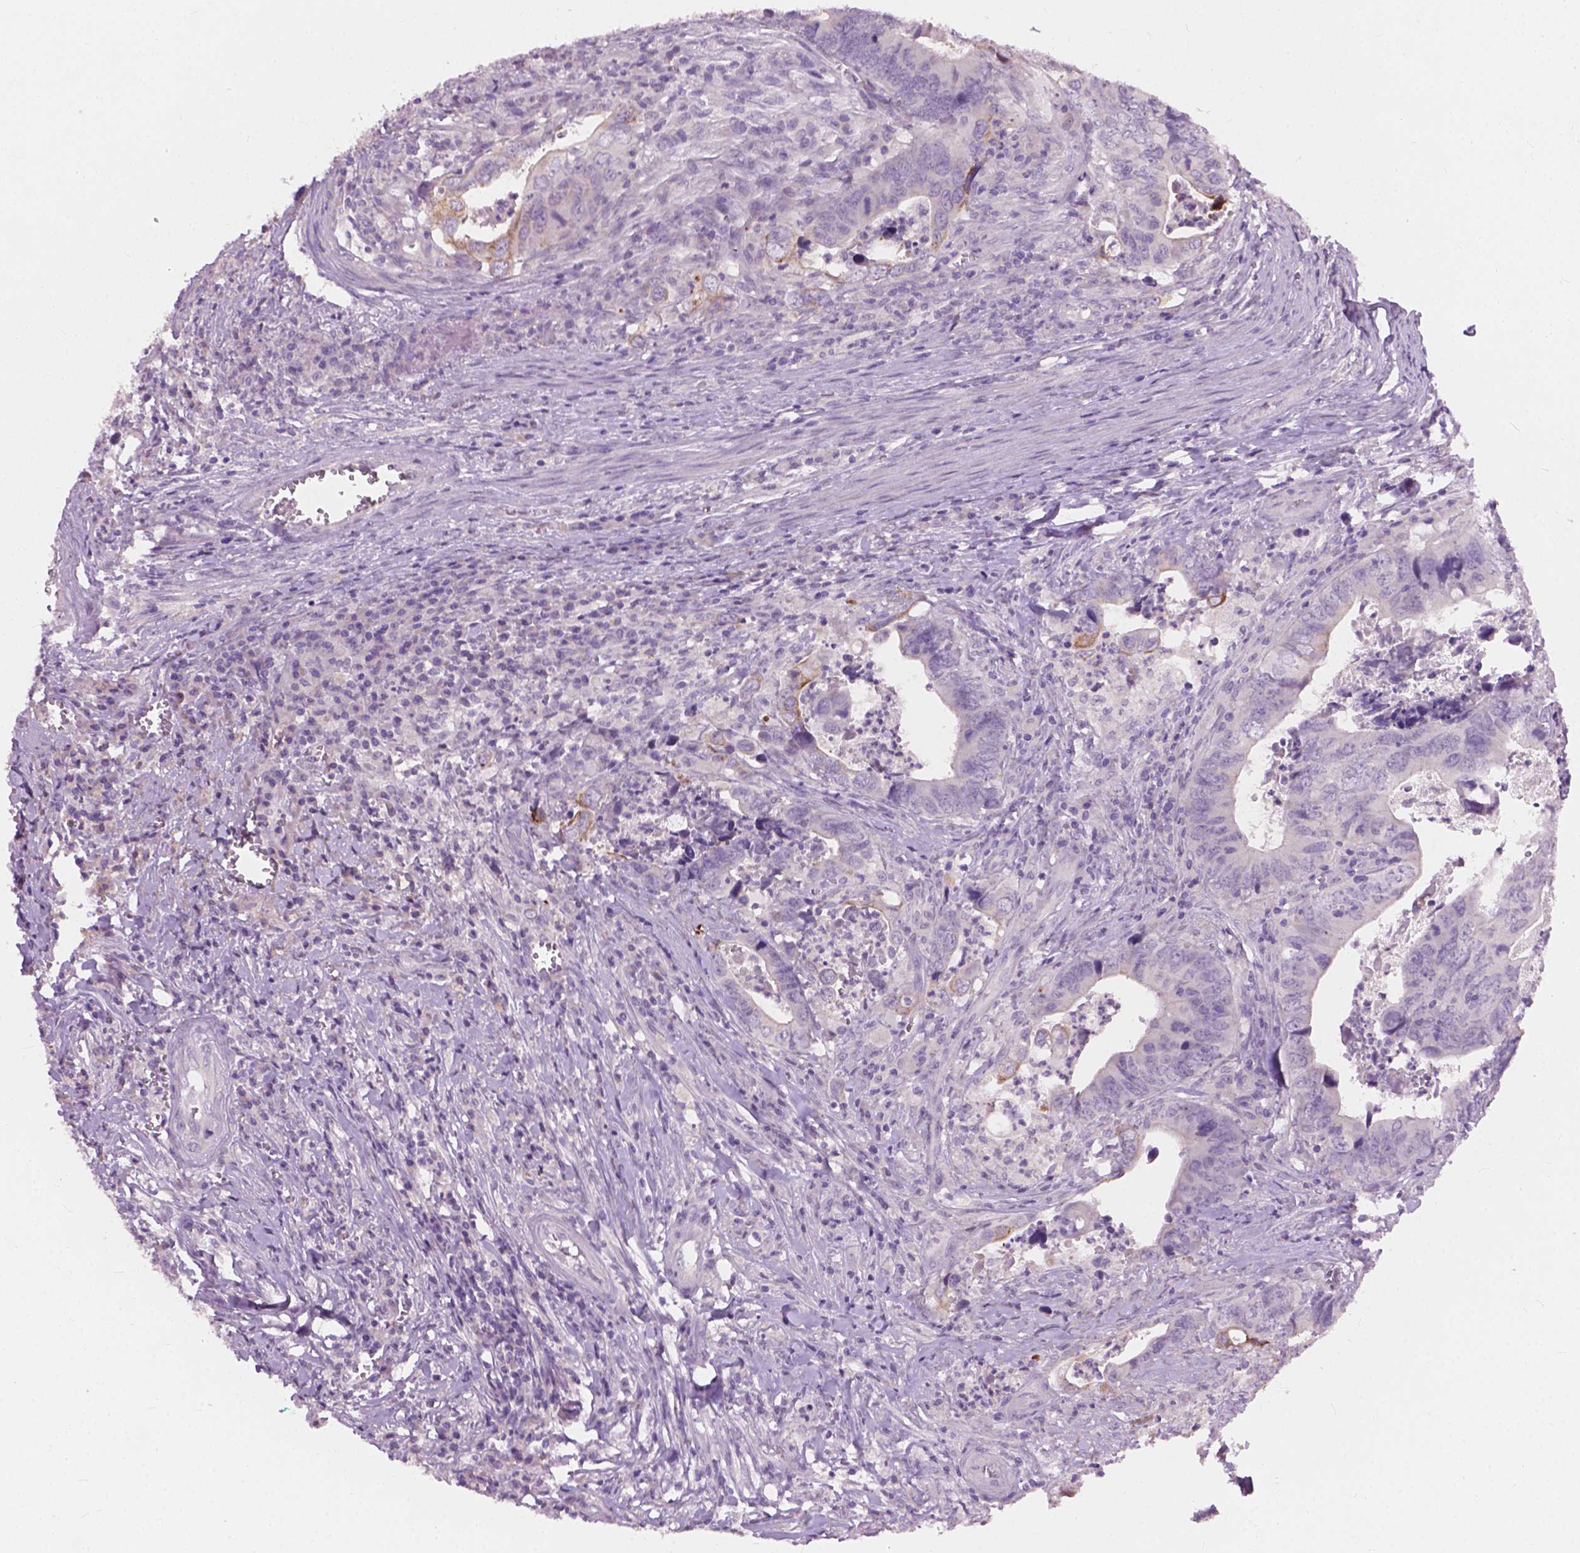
{"staining": {"intensity": "negative", "quantity": "none", "location": "none"}, "tissue": "colorectal cancer", "cell_type": "Tumor cells", "image_type": "cancer", "snomed": [{"axis": "morphology", "description": "Adenocarcinoma, NOS"}, {"axis": "topography", "description": "Colon"}], "caption": "Immunohistochemistry photomicrograph of neoplastic tissue: human colorectal cancer stained with DAB (3,3'-diaminobenzidine) exhibits no significant protein staining in tumor cells.", "gene": "KRT17", "patient": {"sex": "female", "age": 82}}